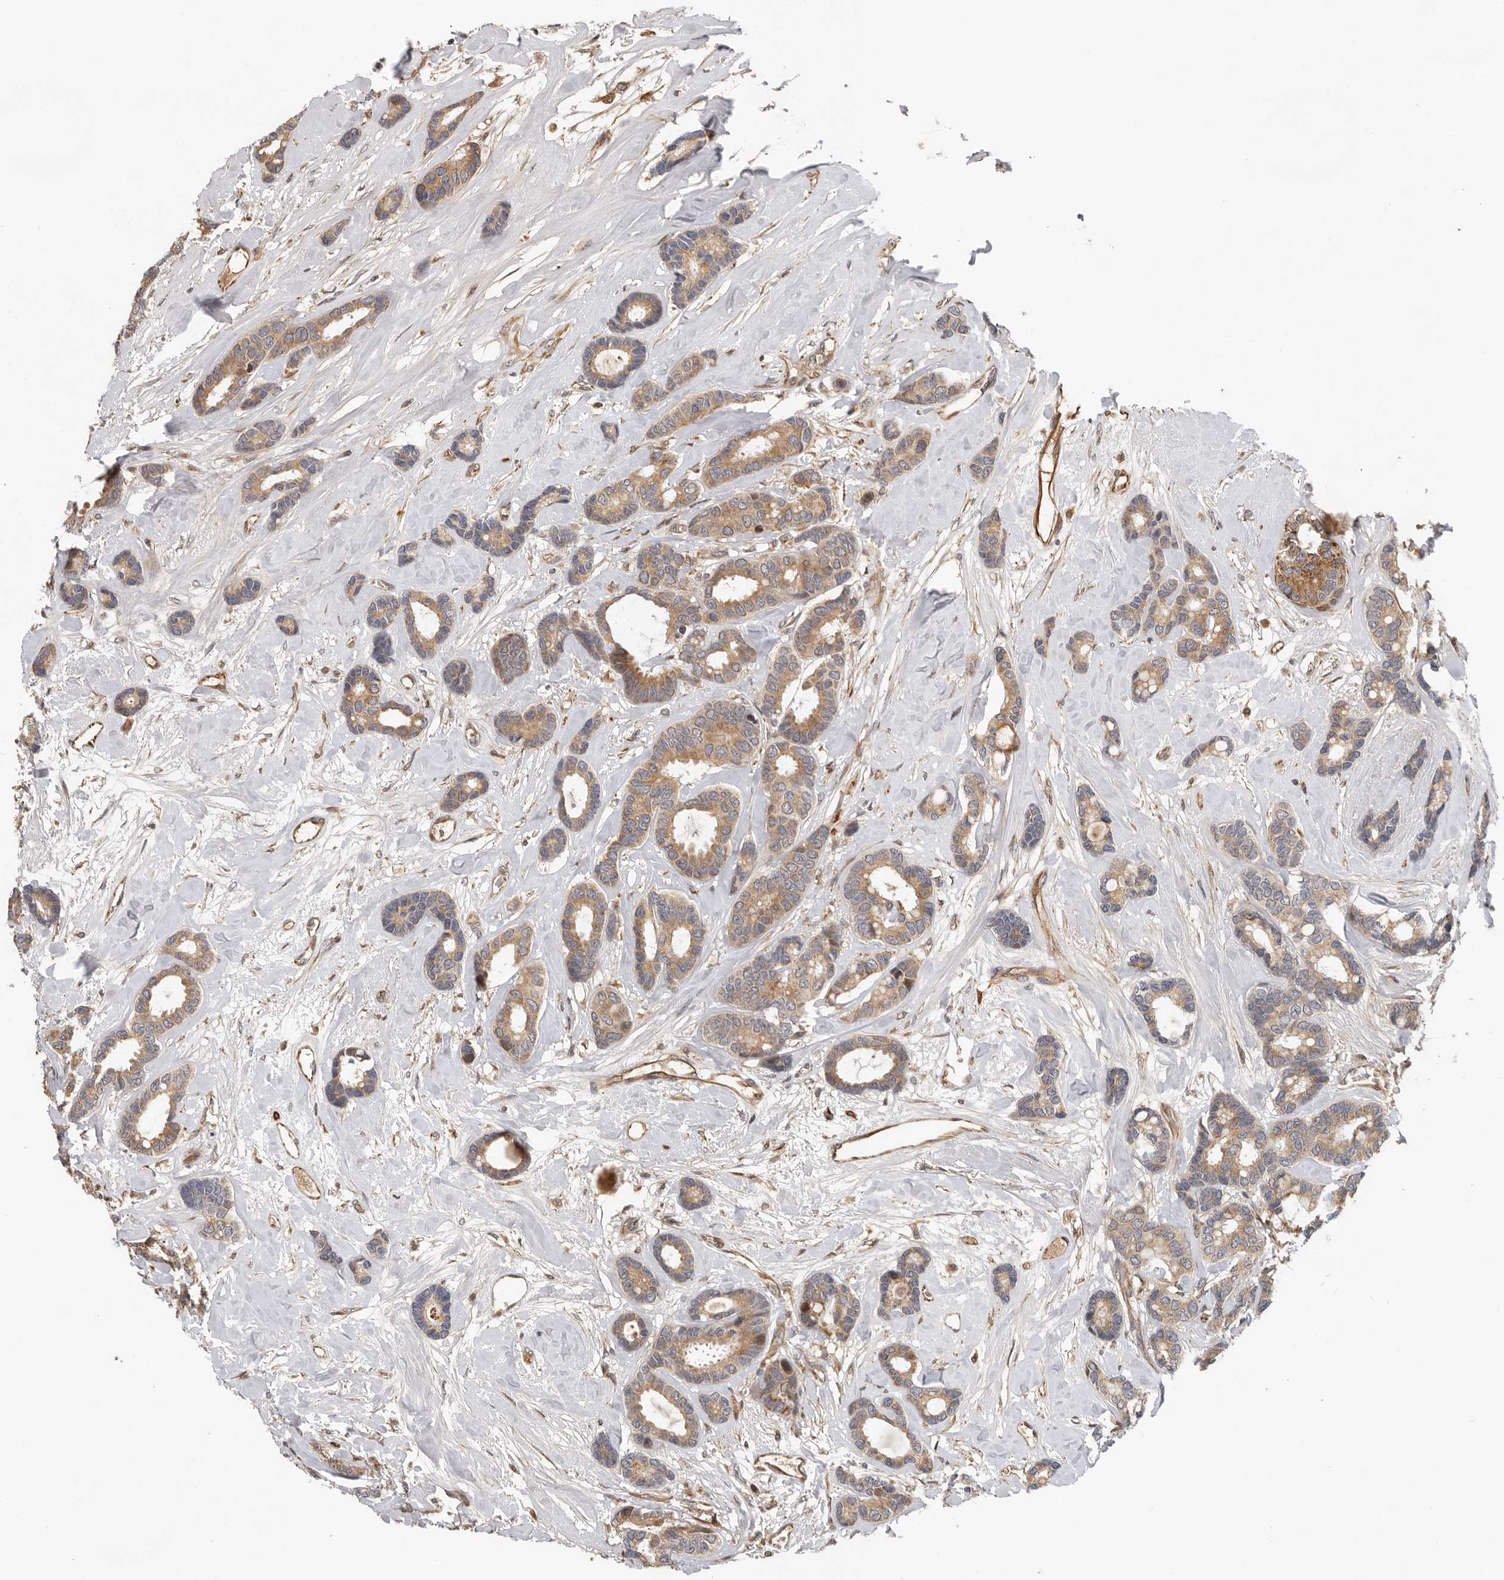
{"staining": {"intensity": "moderate", "quantity": ">75%", "location": "cytoplasmic/membranous"}, "tissue": "breast cancer", "cell_type": "Tumor cells", "image_type": "cancer", "snomed": [{"axis": "morphology", "description": "Duct carcinoma"}, {"axis": "topography", "description": "Breast"}], "caption": "A brown stain labels moderate cytoplasmic/membranous expression of a protein in human breast cancer tumor cells.", "gene": "RNF157", "patient": {"sex": "female", "age": 87}}